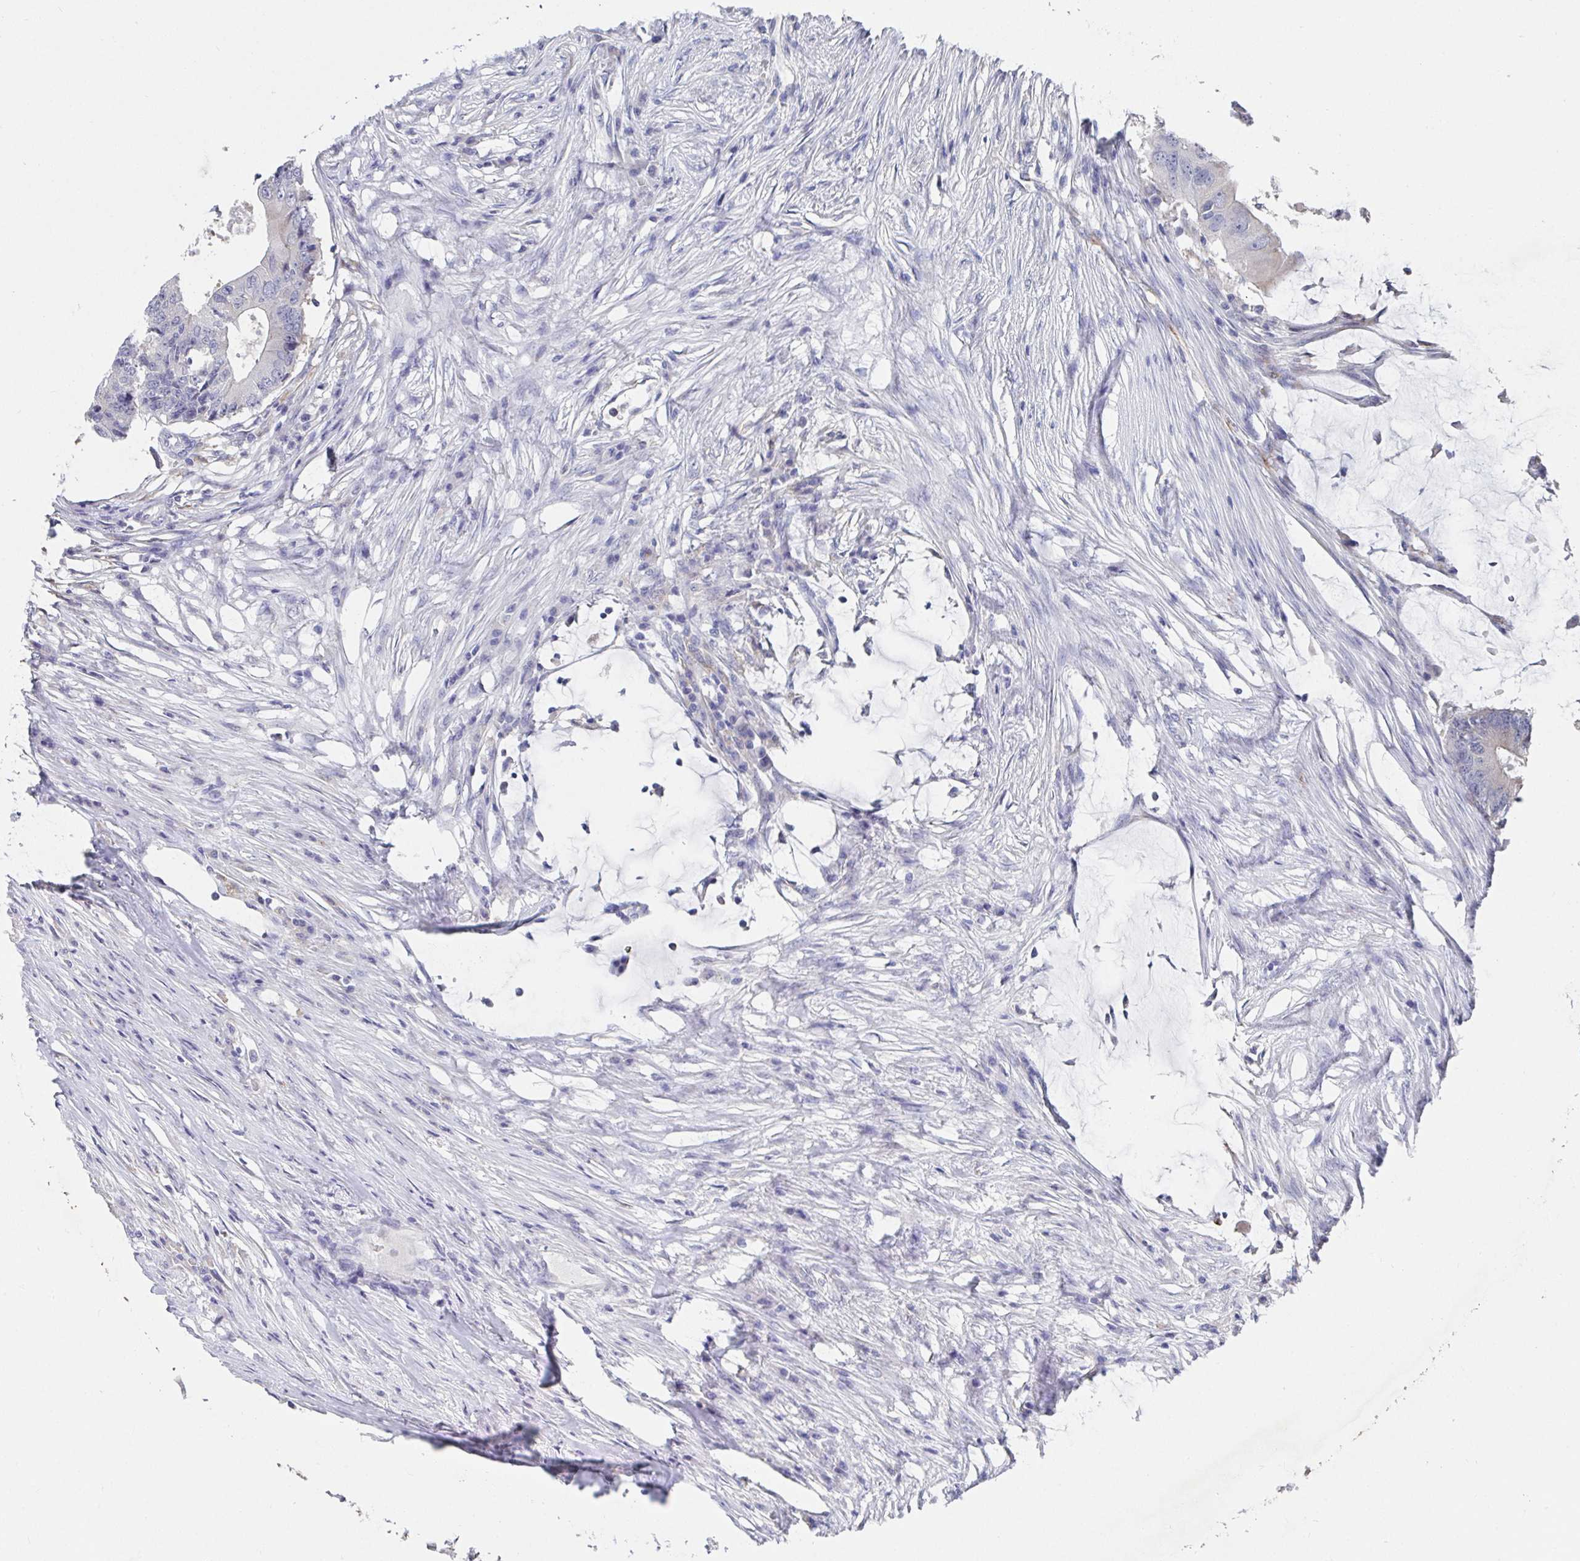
{"staining": {"intensity": "negative", "quantity": "none", "location": "none"}, "tissue": "colorectal cancer", "cell_type": "Tumor cells", "image_type": "cancer", "snomed": [{"axis": "morphology", "description": "Adenocarcinoma, NOS"}, {"axis": "topography", "description": "Colon"}], "caption": "An IHC histopathology image of colorectal adenocarcinoma is shown. There is no staining in tumor cells of colorectal adenocarcinoma.", "gene": "TAS2R39", "patient": {"sex": "male", "age": 71}}